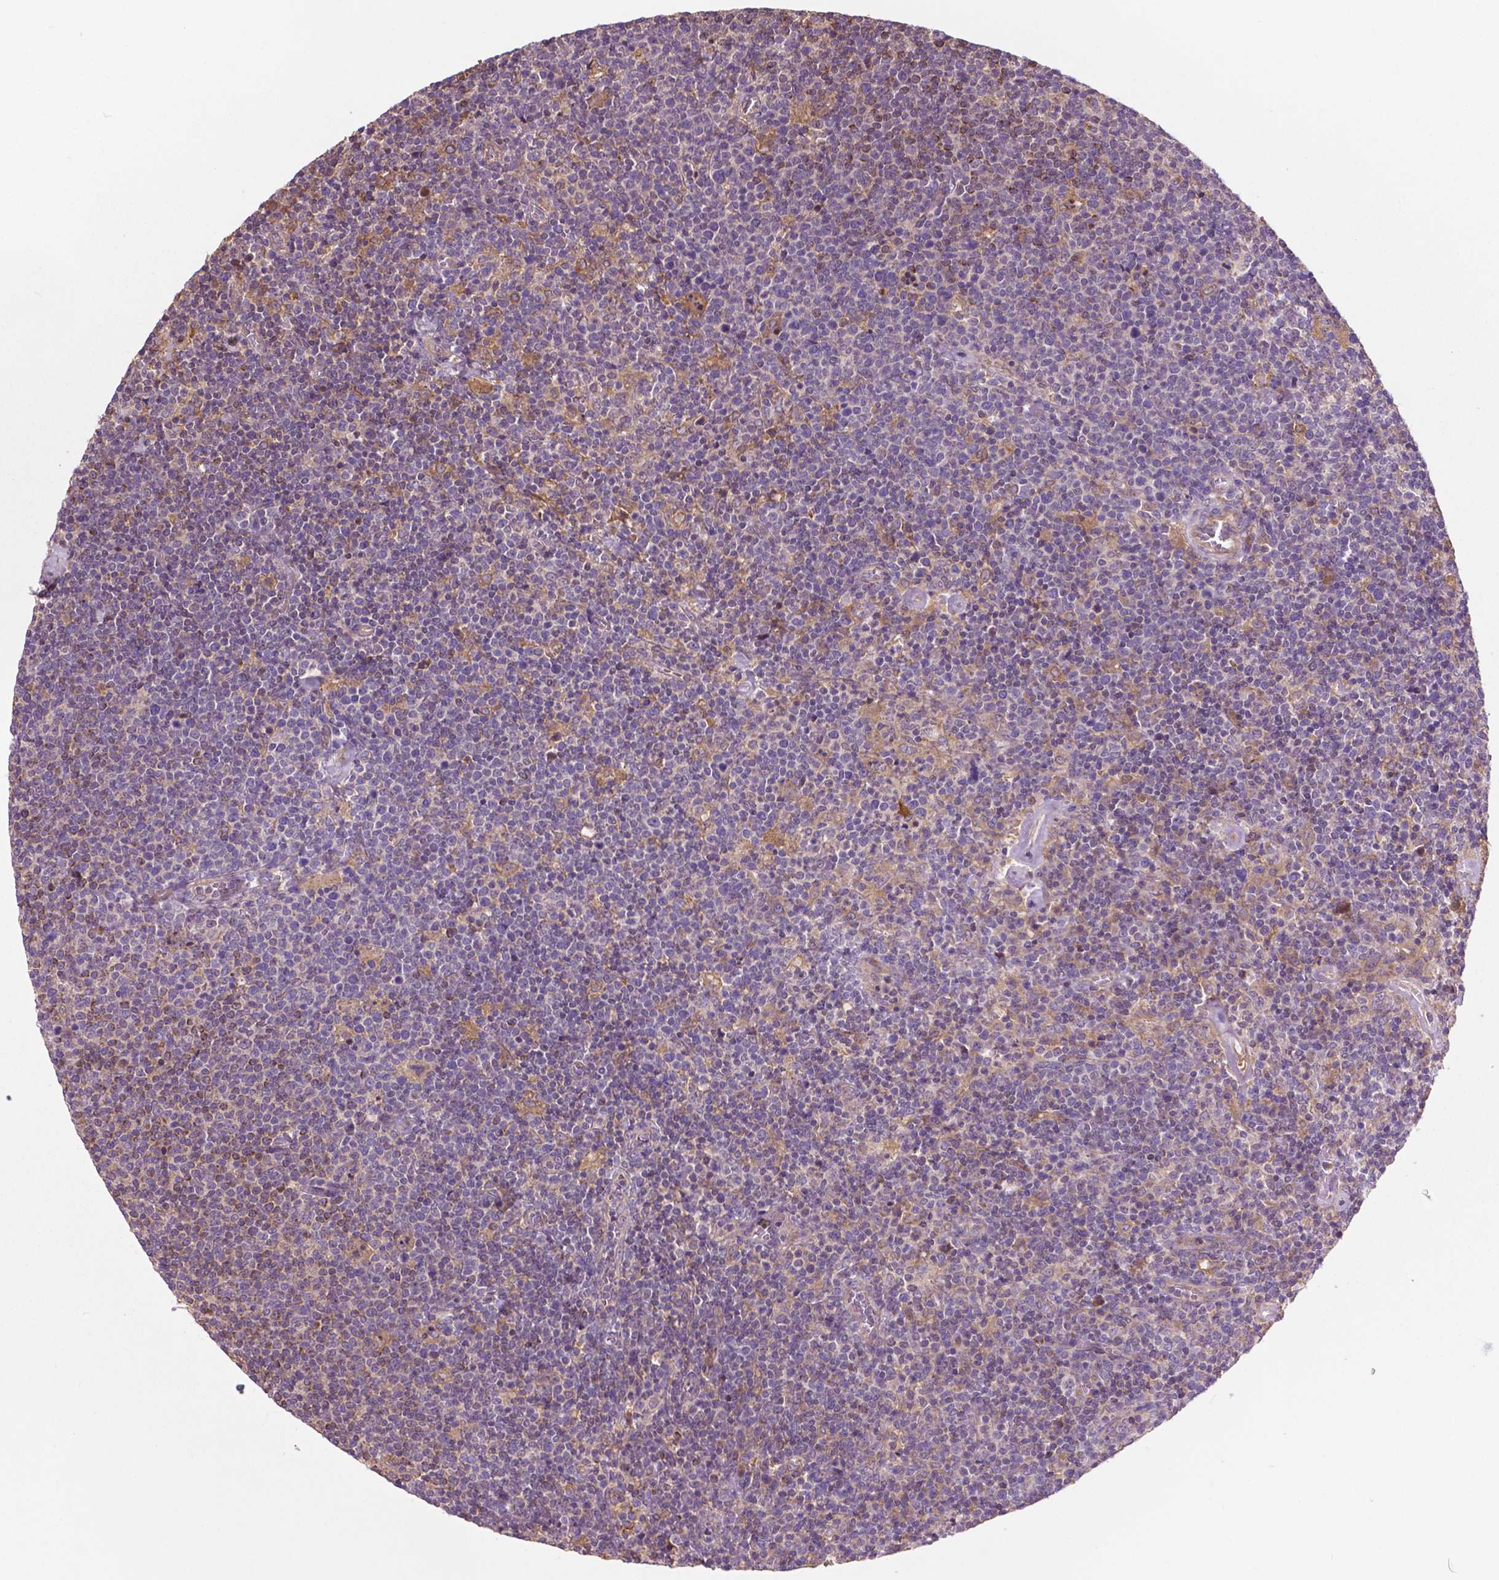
{"staining": {"intensity": "negative", "quantity": "none", "location": "none"}, "tissue": "lymphoma", "cell_type": "Tumor cells", "image_type": "cancer", "snomed": [{"axis": "morphology", "description": "Malignant lymphoma, non-Hodgkin's type, High grade"}, {"axis": "topography", "description": "Lymph node"}], "caption": "IHC micrograph of human lymphoma stained for a protein (brown), which exhibits no expression in tumor cells. Nuclei are stained in blue.", "gene": "GJA9", "patient": {"sex": "male", "age": 61}}